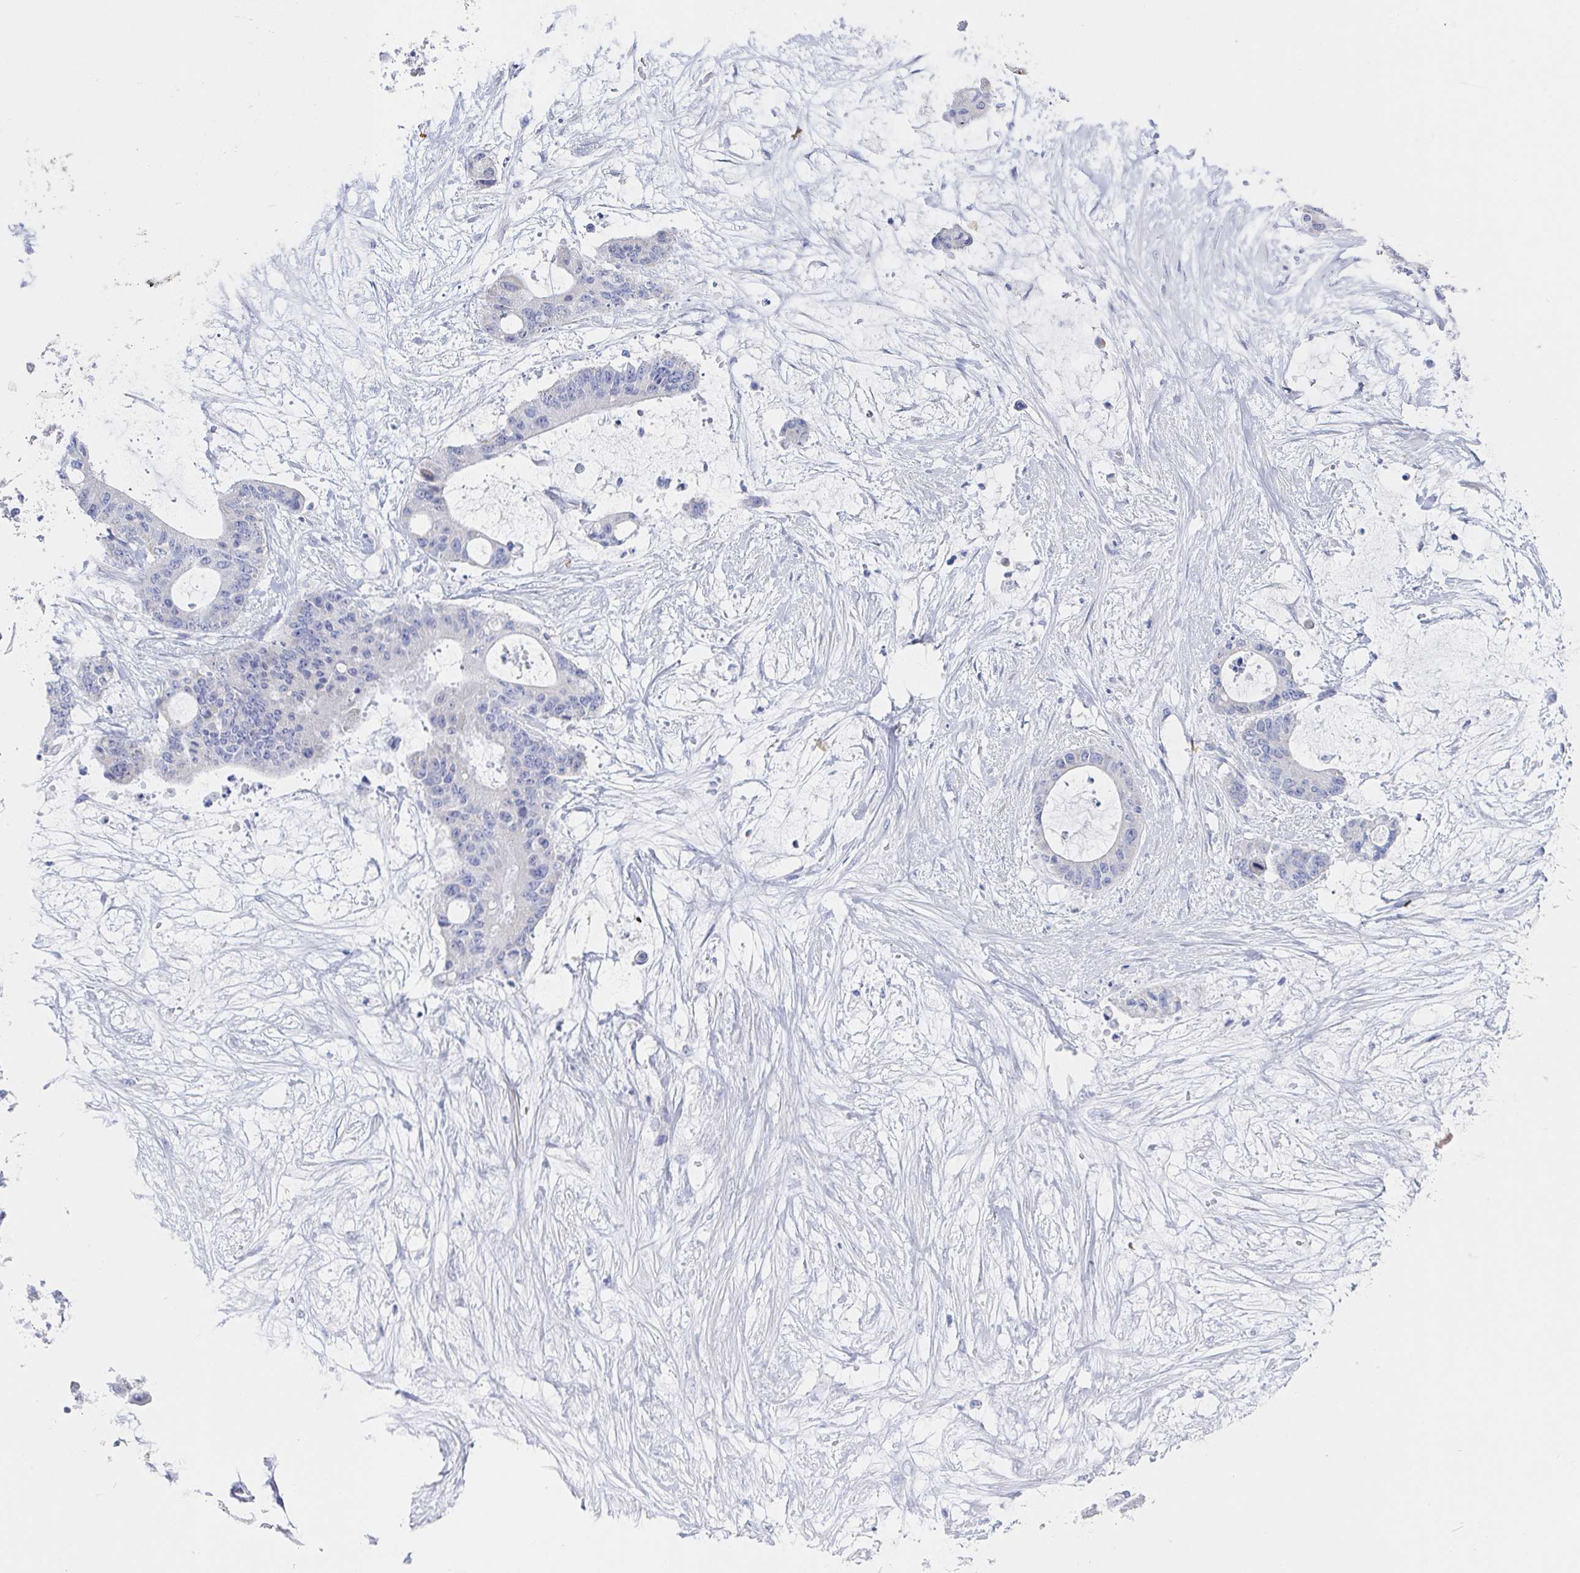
{"staining": {"intensity": "negative", "quantity": "none", "location": "none"}, "tissue": "liver cancer", "cell_type": "Tumor cells", "image_type": "cancer", "snomed": [{"axis": "morphology", "description": "Normal tissue, NOS"}, {"axis": "morphology", "description": "Cholangiocarcinoma"}, {"axis": "topography", "description": "Liver"}, {"axis": "topography", "description": "Peripheral nerve tissue"}], "caption": "Liver cancer stained for a protein using immunohistochemistry shows no staining tumor cells.", "gene": "PACSIN1", "patient": {"sex": "female", "age": 73}}